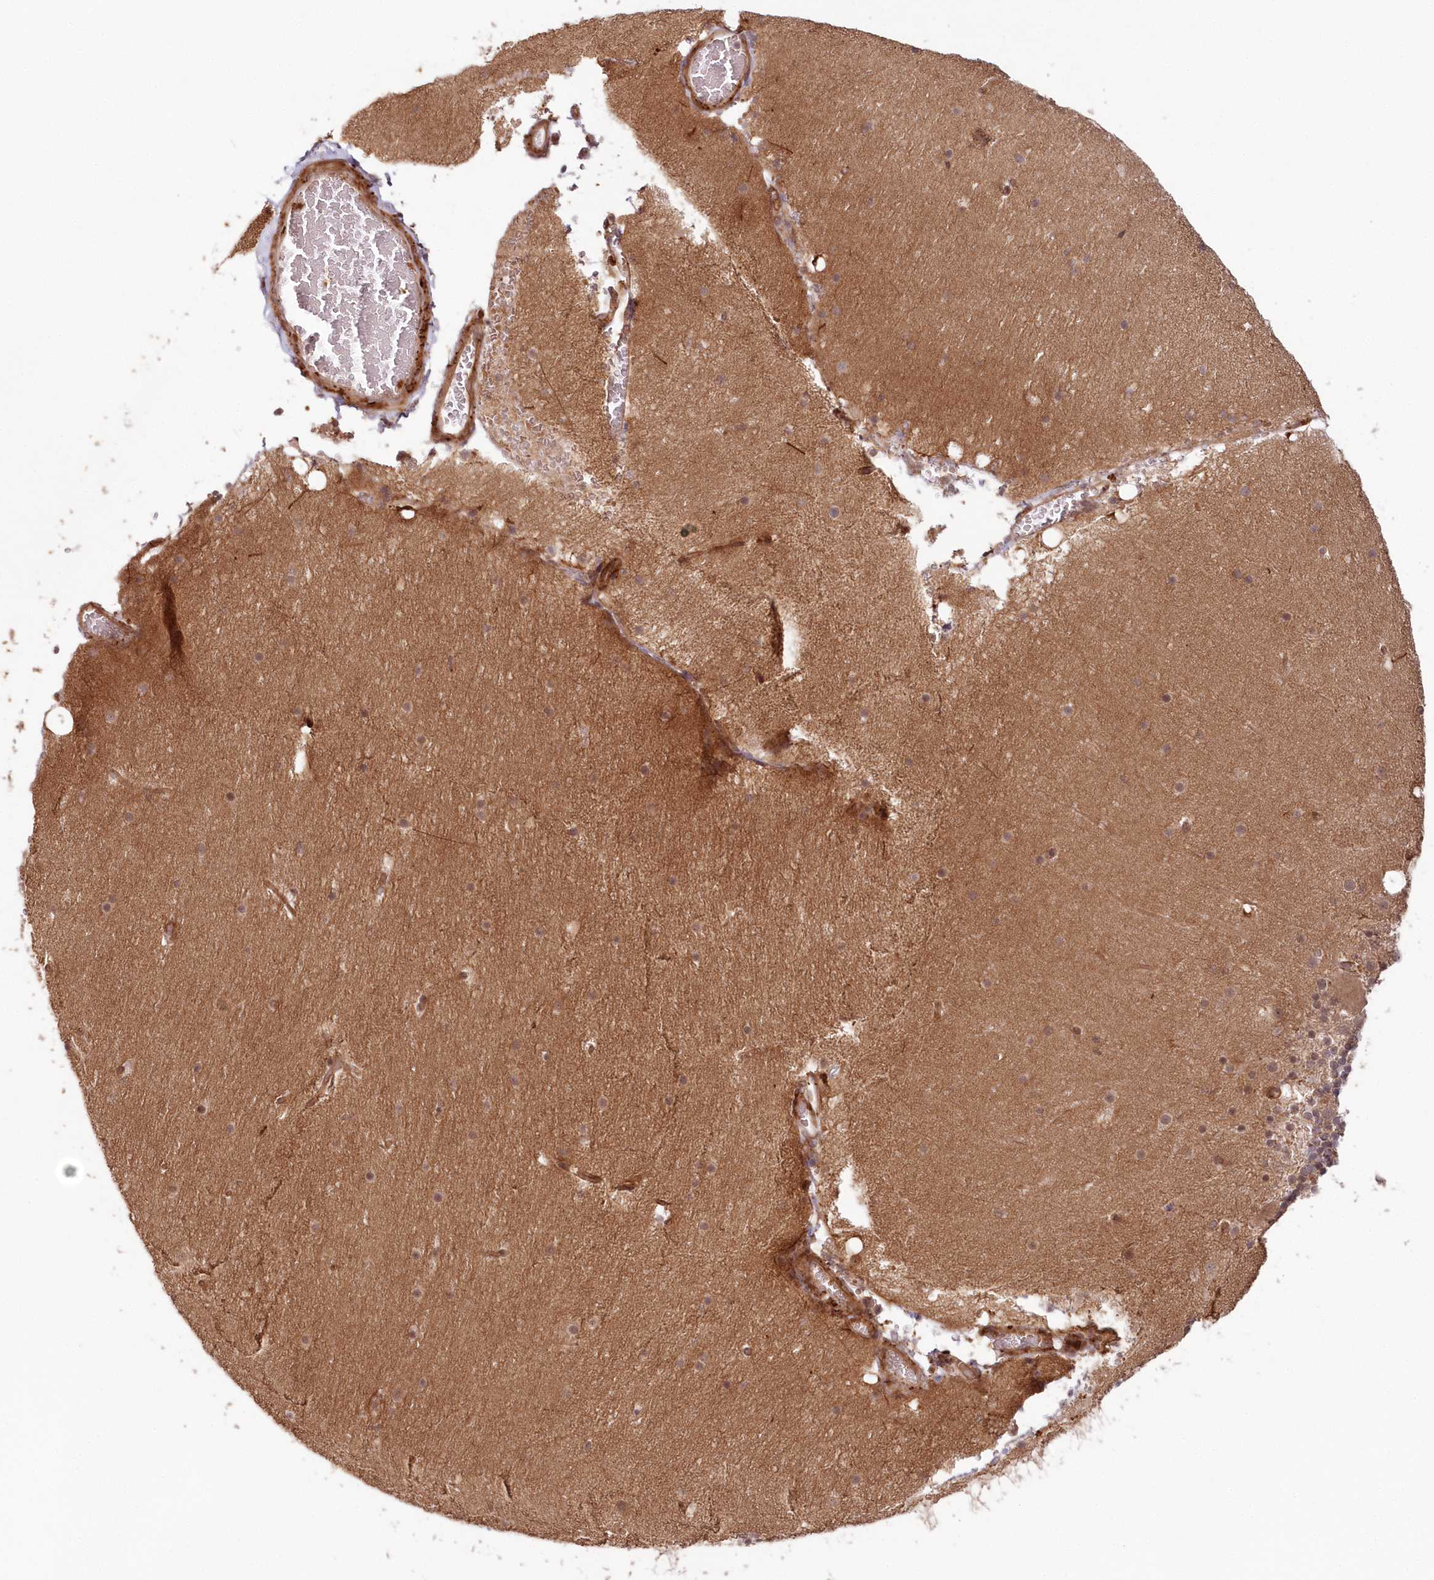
{"staining": {"intensity": "weak", "quantity": "<25%", "location": "nuclear"}, "tissue": "cerebellum", "cell_type": "Cells in granular layer", "image_type": "normal", "snomed": [{"axis": "morphology", "description": "Normal tissue, NOS"}, {"axis": "topography", "description": "Cerebellum"}], "caption": "IHC image of unremarkable human cerebellum stained for a protein (brown), which reveals no expression in cells in granular layer.", "gene": "UBTD2", "patient": {"sex": "male", "age": 57}}